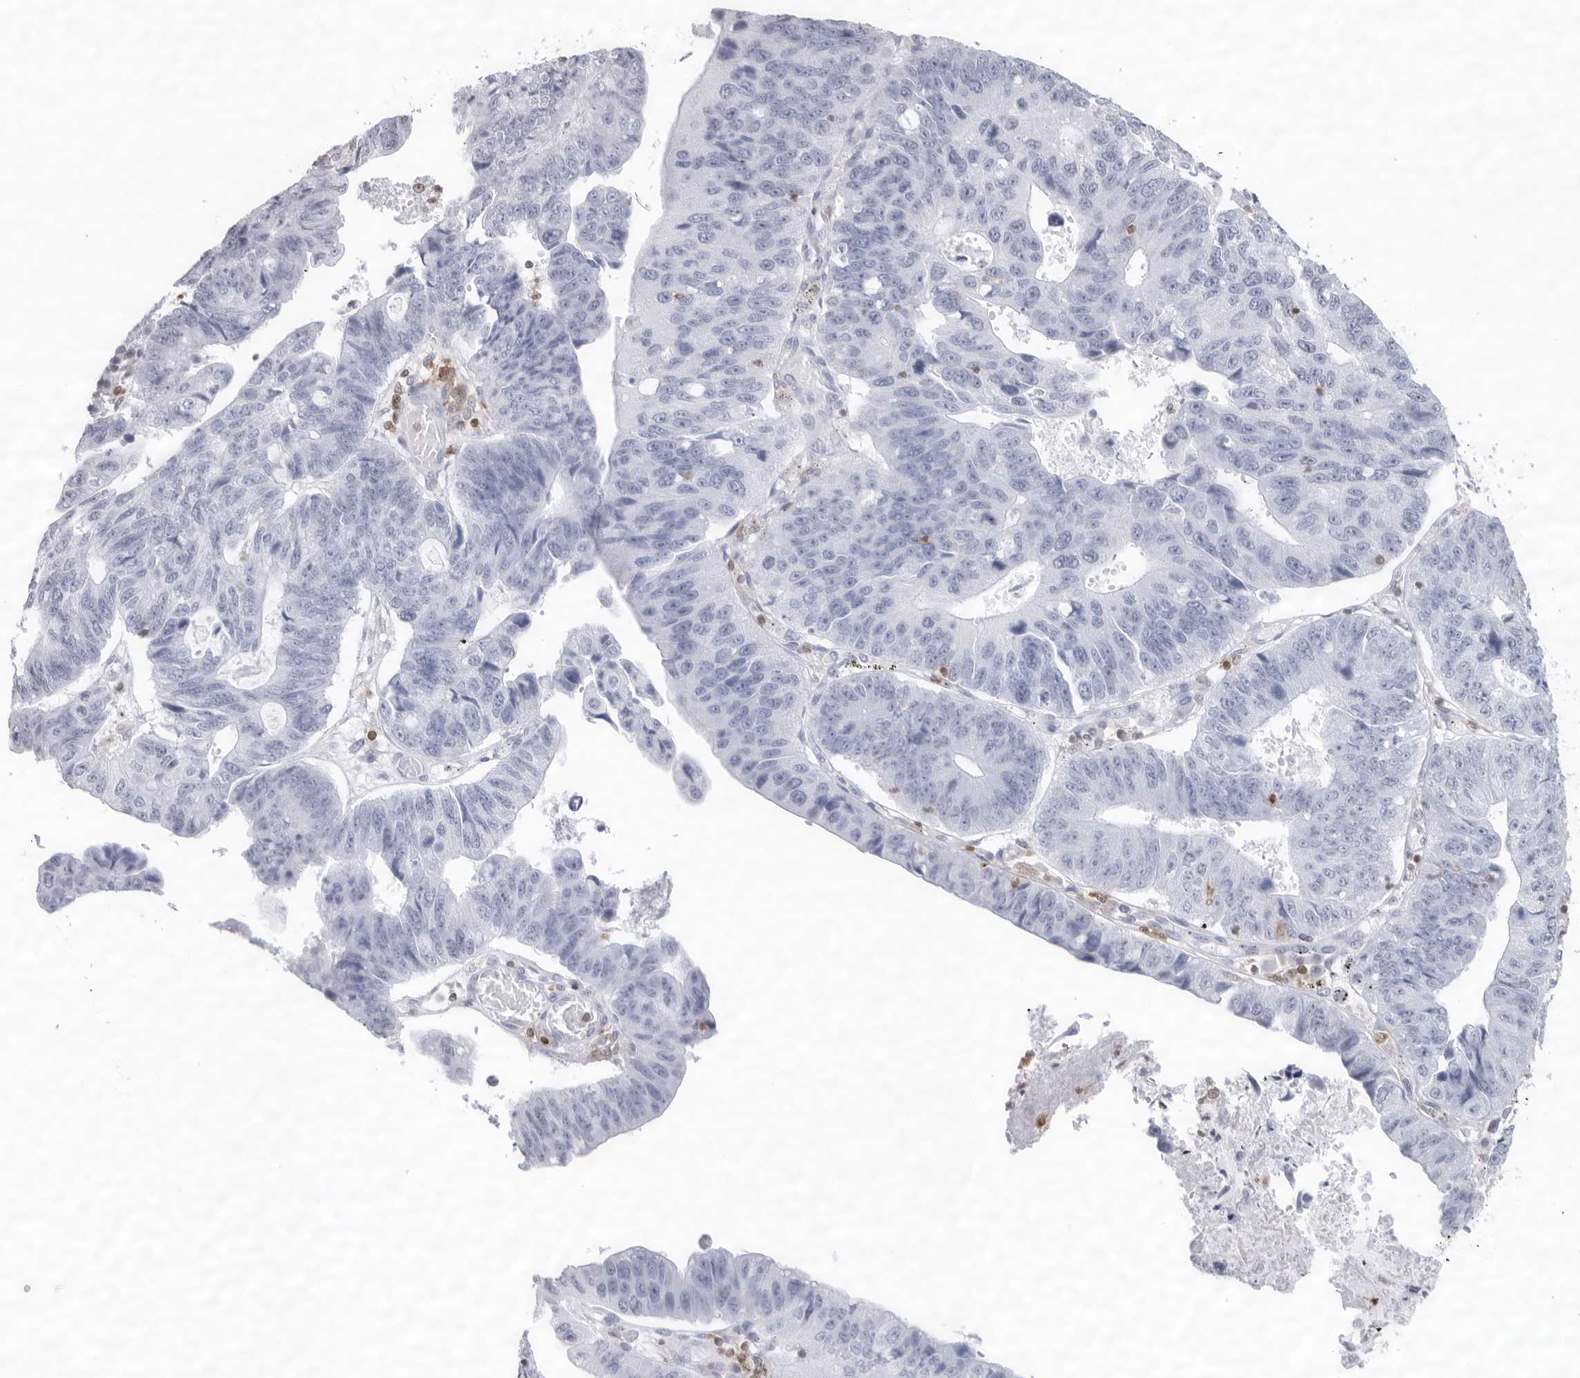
{"staining": {"intensity": "negative", "quantity": "none", "location": "none"}, "tissue": "stomach cancer", "cell_type": "Tumor cells", "image_type": "cancer", "snomed": [{"axis": "morphology", "description": "Adenocarcinoma, NOS"}, {"axis": "topography", "description": "Stomach"}], "caption": "Stomach cancer (adenocarcinoma) was stained to show a protein in brown. There is no significant positivity in tumor cells.", "gene": "FMNL1", "patient": {"sex": "male", "age": 59}}